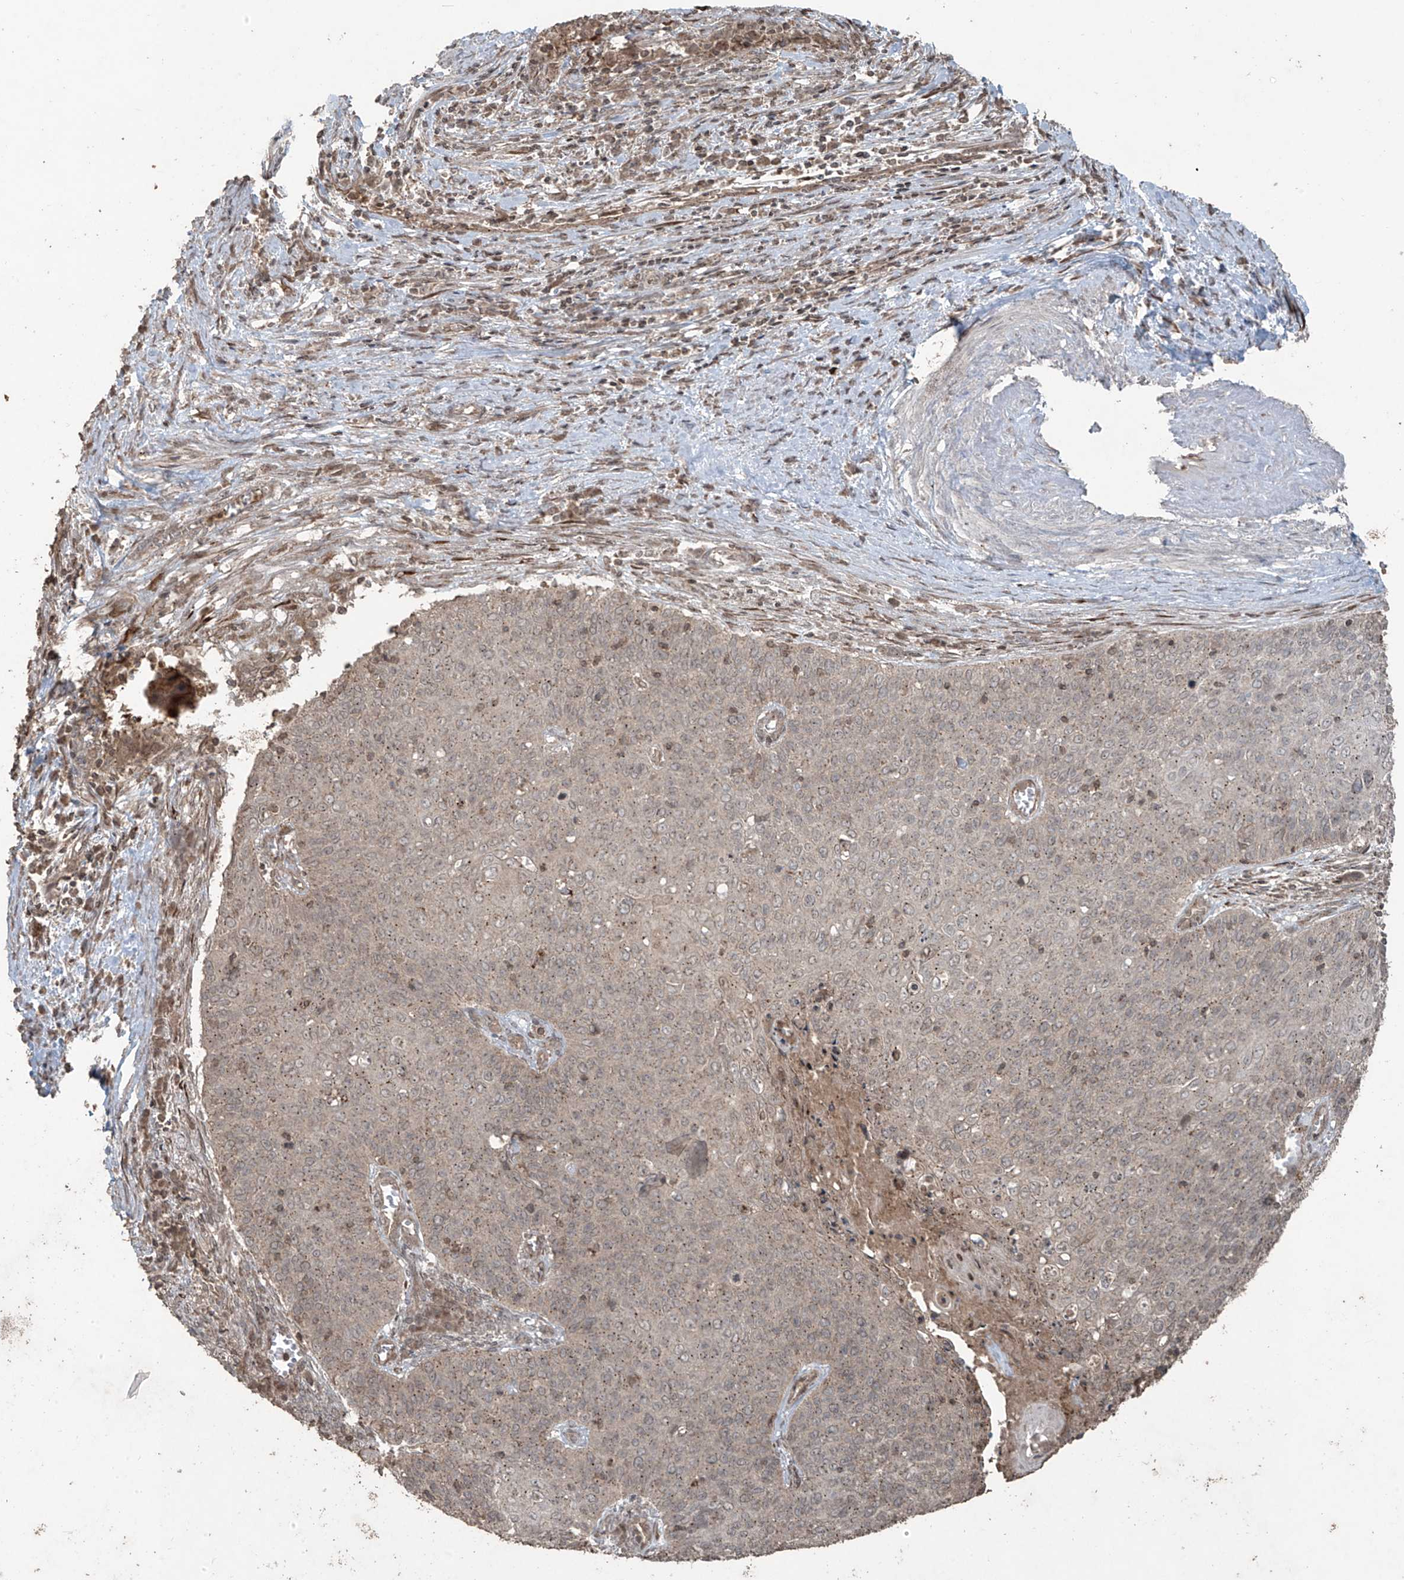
{"staining": {"intensity": "weak", "quantity": "<25%", "location": "nuclear"}, "tissue": "cervical cancer", "cell_type": "Tumor cells", "image_type": "cancer", "snomed": [{"axis": "morphology", "description": "Squamous cell carcinoma, NOS"}, {"axis": "topography", "description": "Cervix"}], "caption": "A high-resolution image shows immunohistochemistry staining of cervical squamous cell carcinoma, which exhibits no significant expression in tumor cells.", "gene": "PGPEP1", "patient": {"sex": "female", "age": 39}}